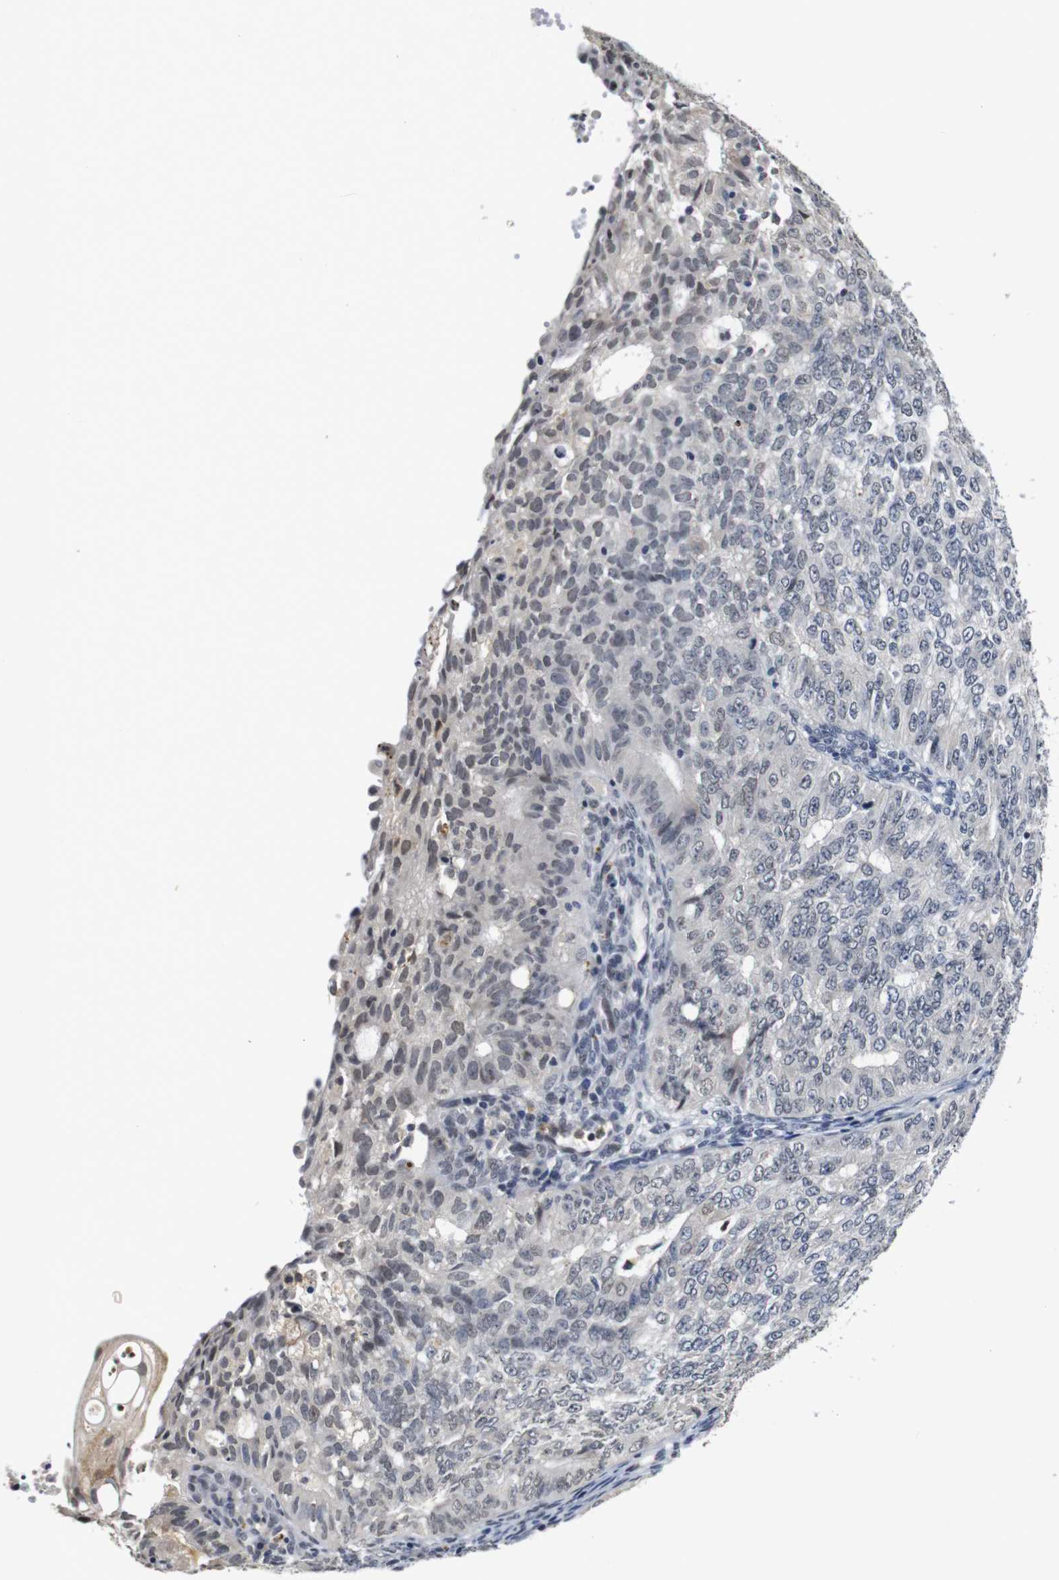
{"staining": {"intensity": "negative", "quantity": "none", "location": "none"}, "tissue": "endometrial cancer", "cell_type": "Tumor cells", "image_type": "cancer", "snomed": [{"axis": "morphology", "description": "Adenocarcinoma, NOS"}, {"axis": "topography", "description": "Endometrium"}], "caption": "An immunohistochemistry photomicrograph of endometrial cancer is shown. There is no staining in tumor cells of endometrial cancer.", "gene": "NTRK3", "patient": {"sex": "female", "age": 32}}